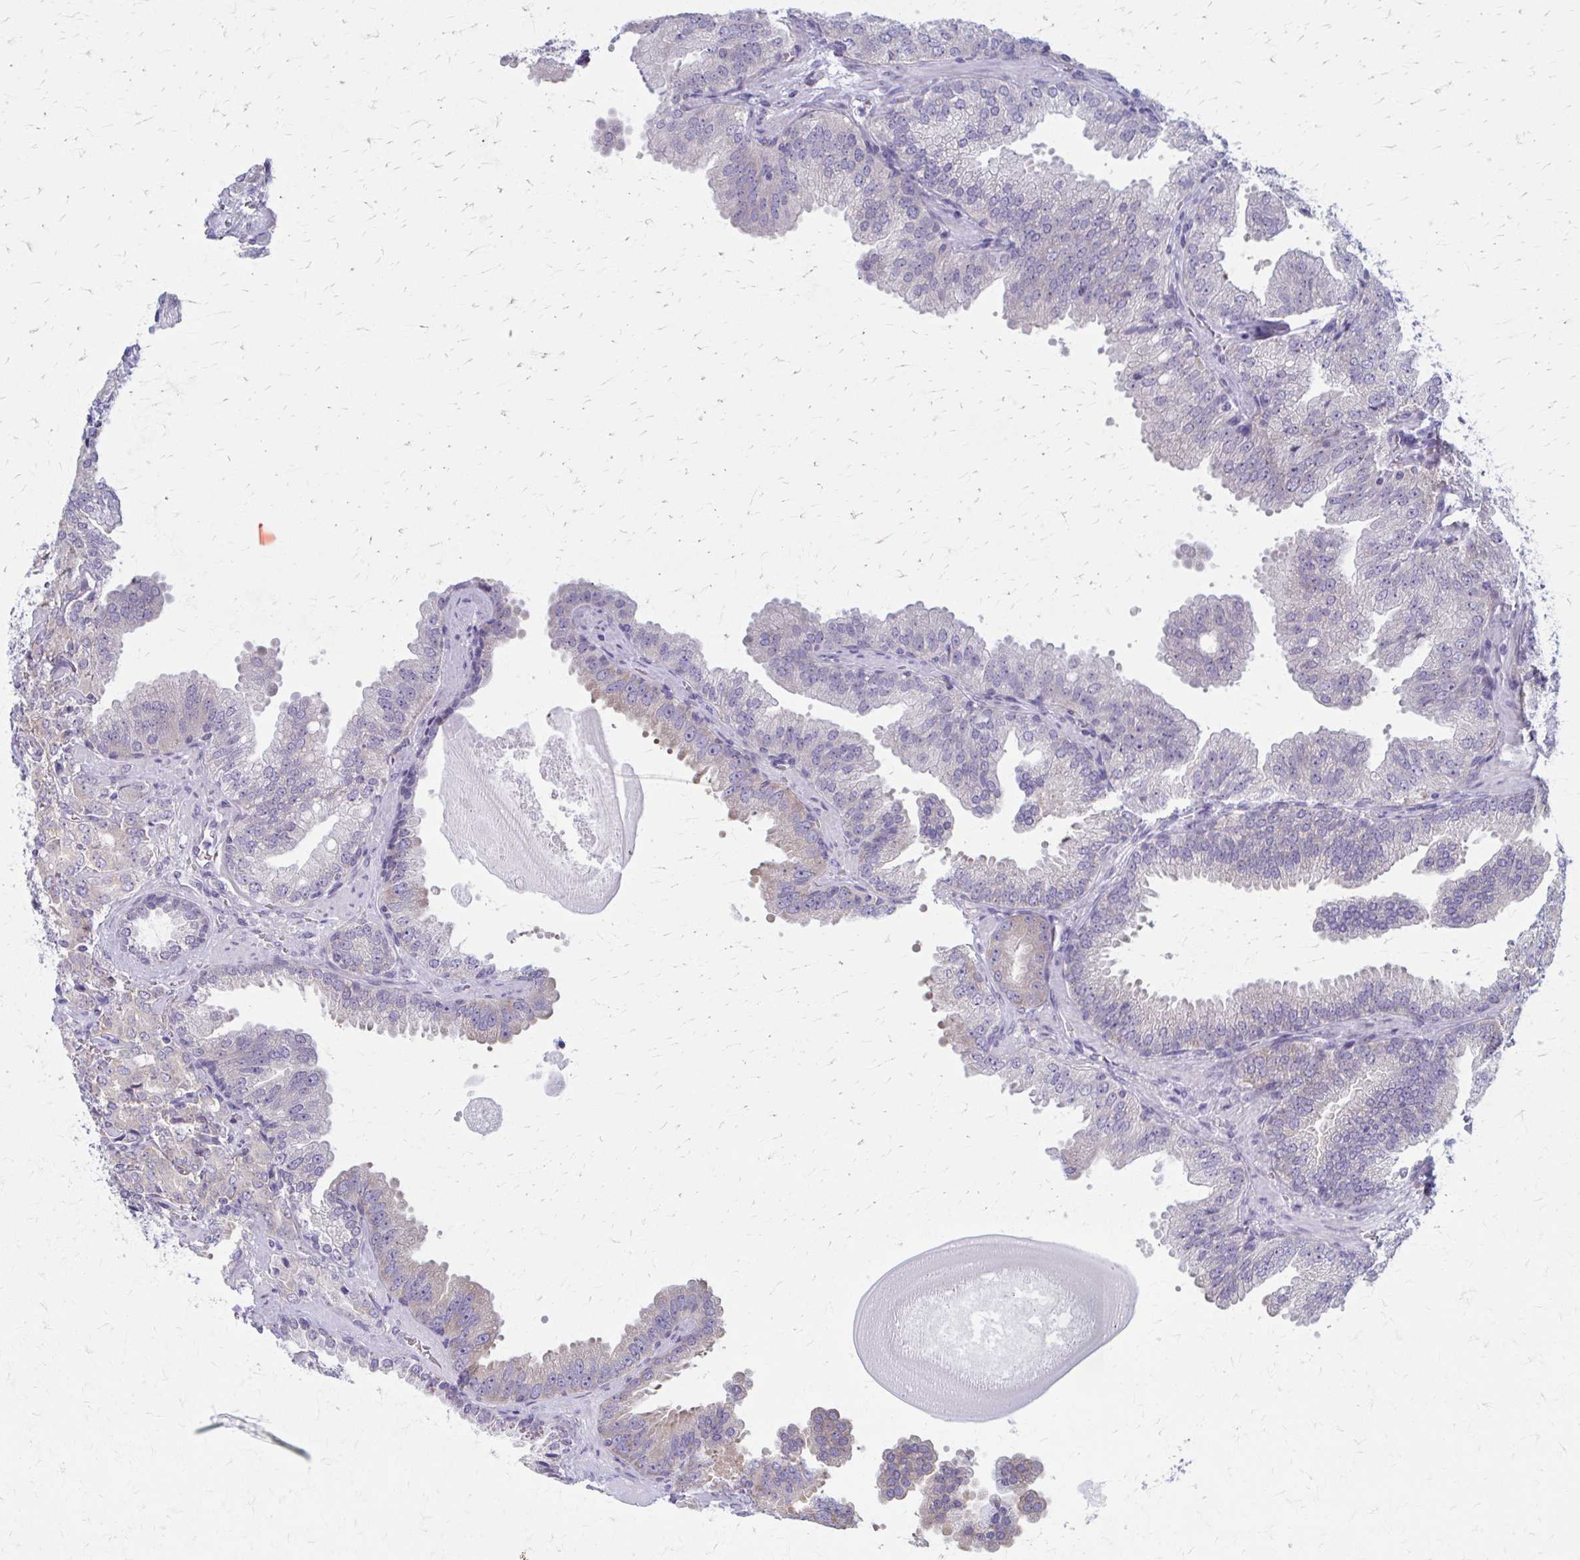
{"staining": {"intensity": "negative", "quantity": "none", "location": "none"}, "tissue": "prostate cancer", "cell_type": "Tumor cells", "image_type": "cancer", "snomed": [{"axis": "morphology", "description": "Adenocarcinoma, Low grade"}, {"axis": "topography", "description": "Prostate"}], "caption": "High power microscopy image of an IHC photomicrograph of prostate low-grade adenocarcinoma, revealing no significant staining in tumor cells.", "gene": "PRKRA", "patient": {"sex": "male", "age": 67}}